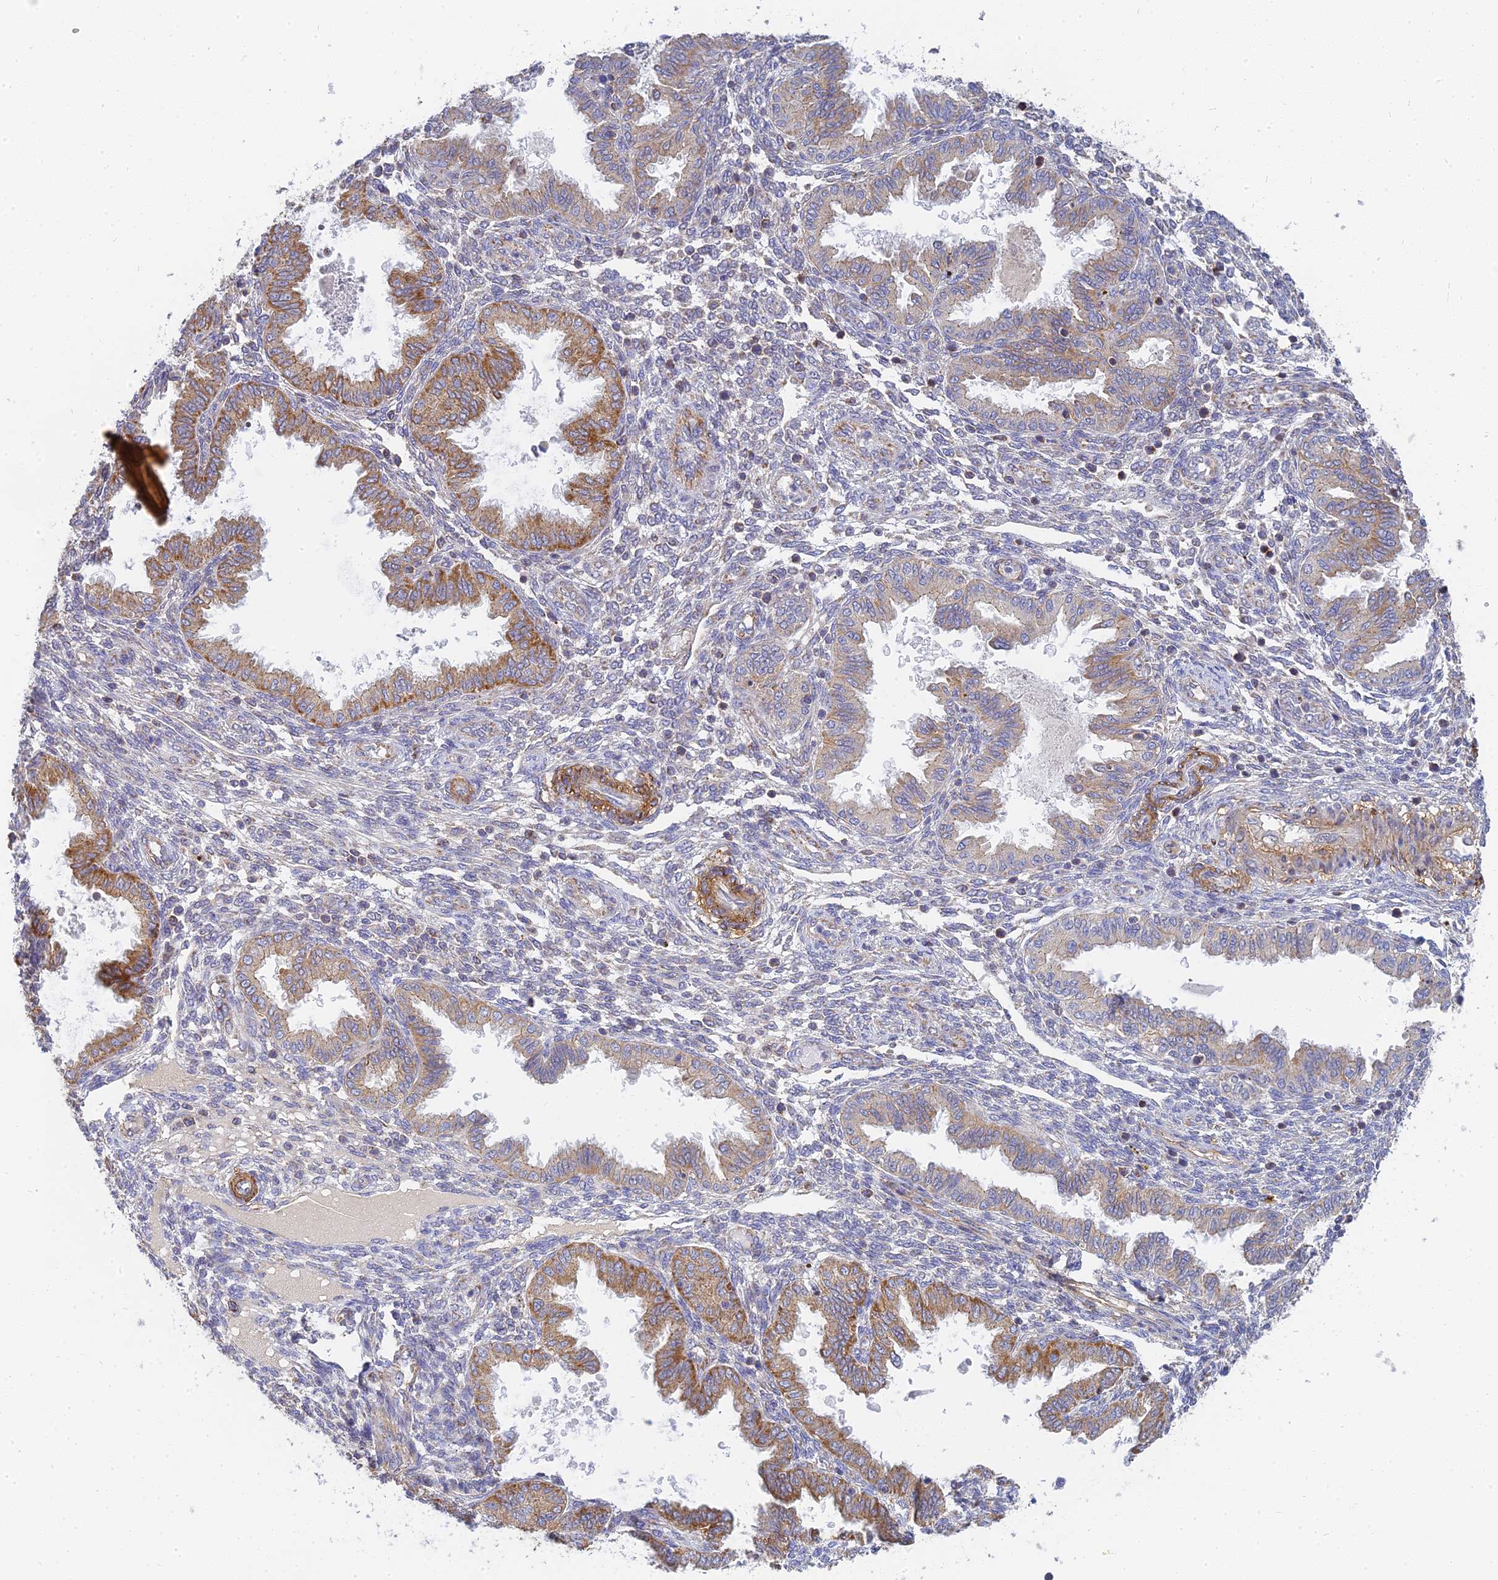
{"staining": {"intensity": "weak", "quantity": "<25%", "location": "cytoplasmic/membranous"}, "tissue": "endometrium", "cell_type": "Cells in endometrial stroma", "image_type": "normal", "snomed": [{"axis": "morphology", "description": "Normal tissue, NOS"}, {"axis": "topography", "description": "Endometrium"}], "caption": "Immunohistochemical staining of benign endometrium displays no significant positivity in cells in endometrial stroma. (Stains: DAB (3,3'-diaminobenzidine) immunohistochemistry (IHC) with hematoxylin counter stain, Microscopy: brightfield microscopy at high magnification).", "gene": "MRPL15", "patient": {"sex": "female", "age": 33}}